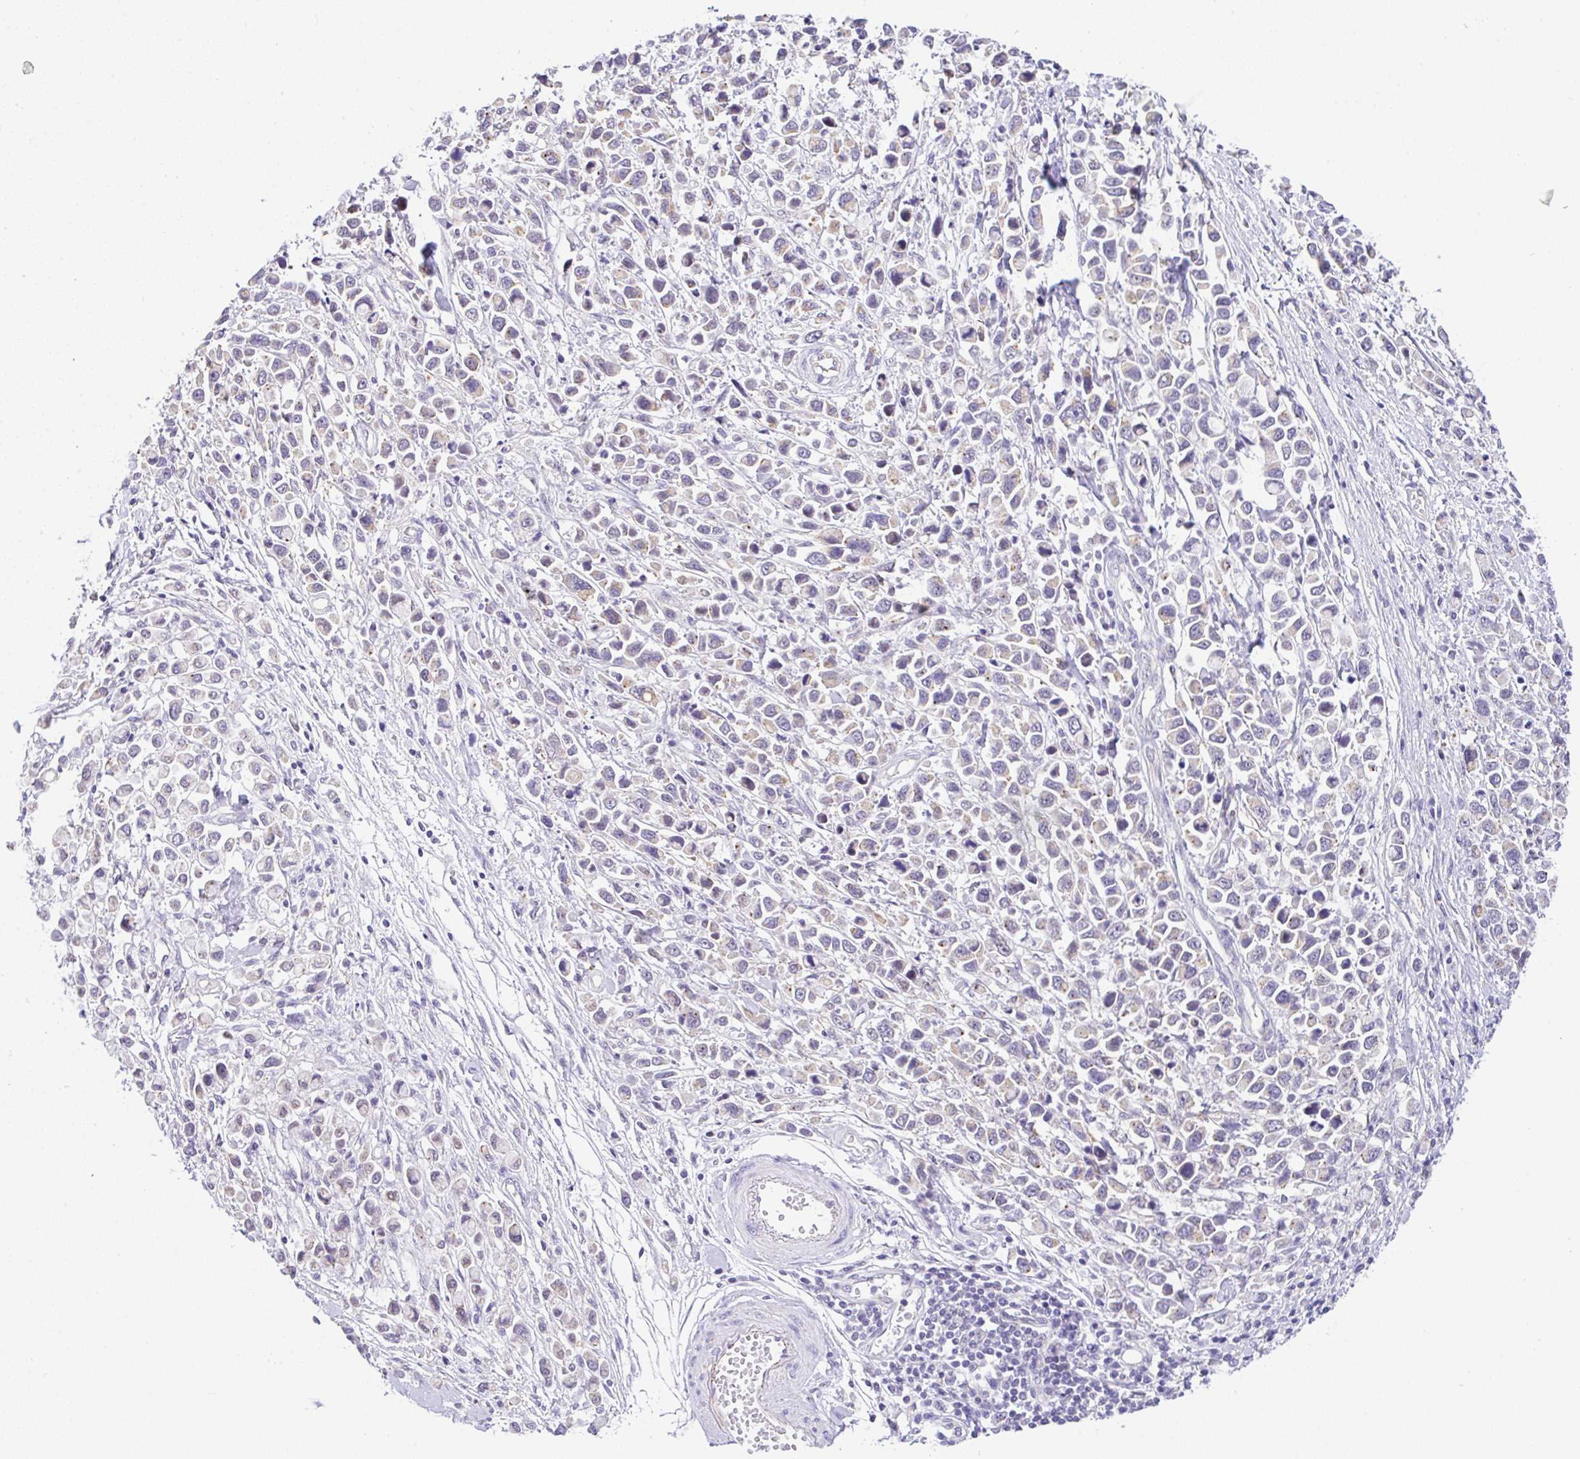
{"staining": {"intensity": "negative", "quantity": "none", "location": "none"}, "tissue": "stomach cancer", "cell_type": "Tumor cells", "image_type": "cancer", "snomed": [{"axis": "morphology", "description": "Adenocarcinoma, NOS"}, {"axis": "topography", "description": "Stomach"}], "caption": "Tumor cells are negative for protein expression in human stomach adenocarcinoma.", "gene": "CGNL1", "patient": {"sex": "female", "age": 81}}